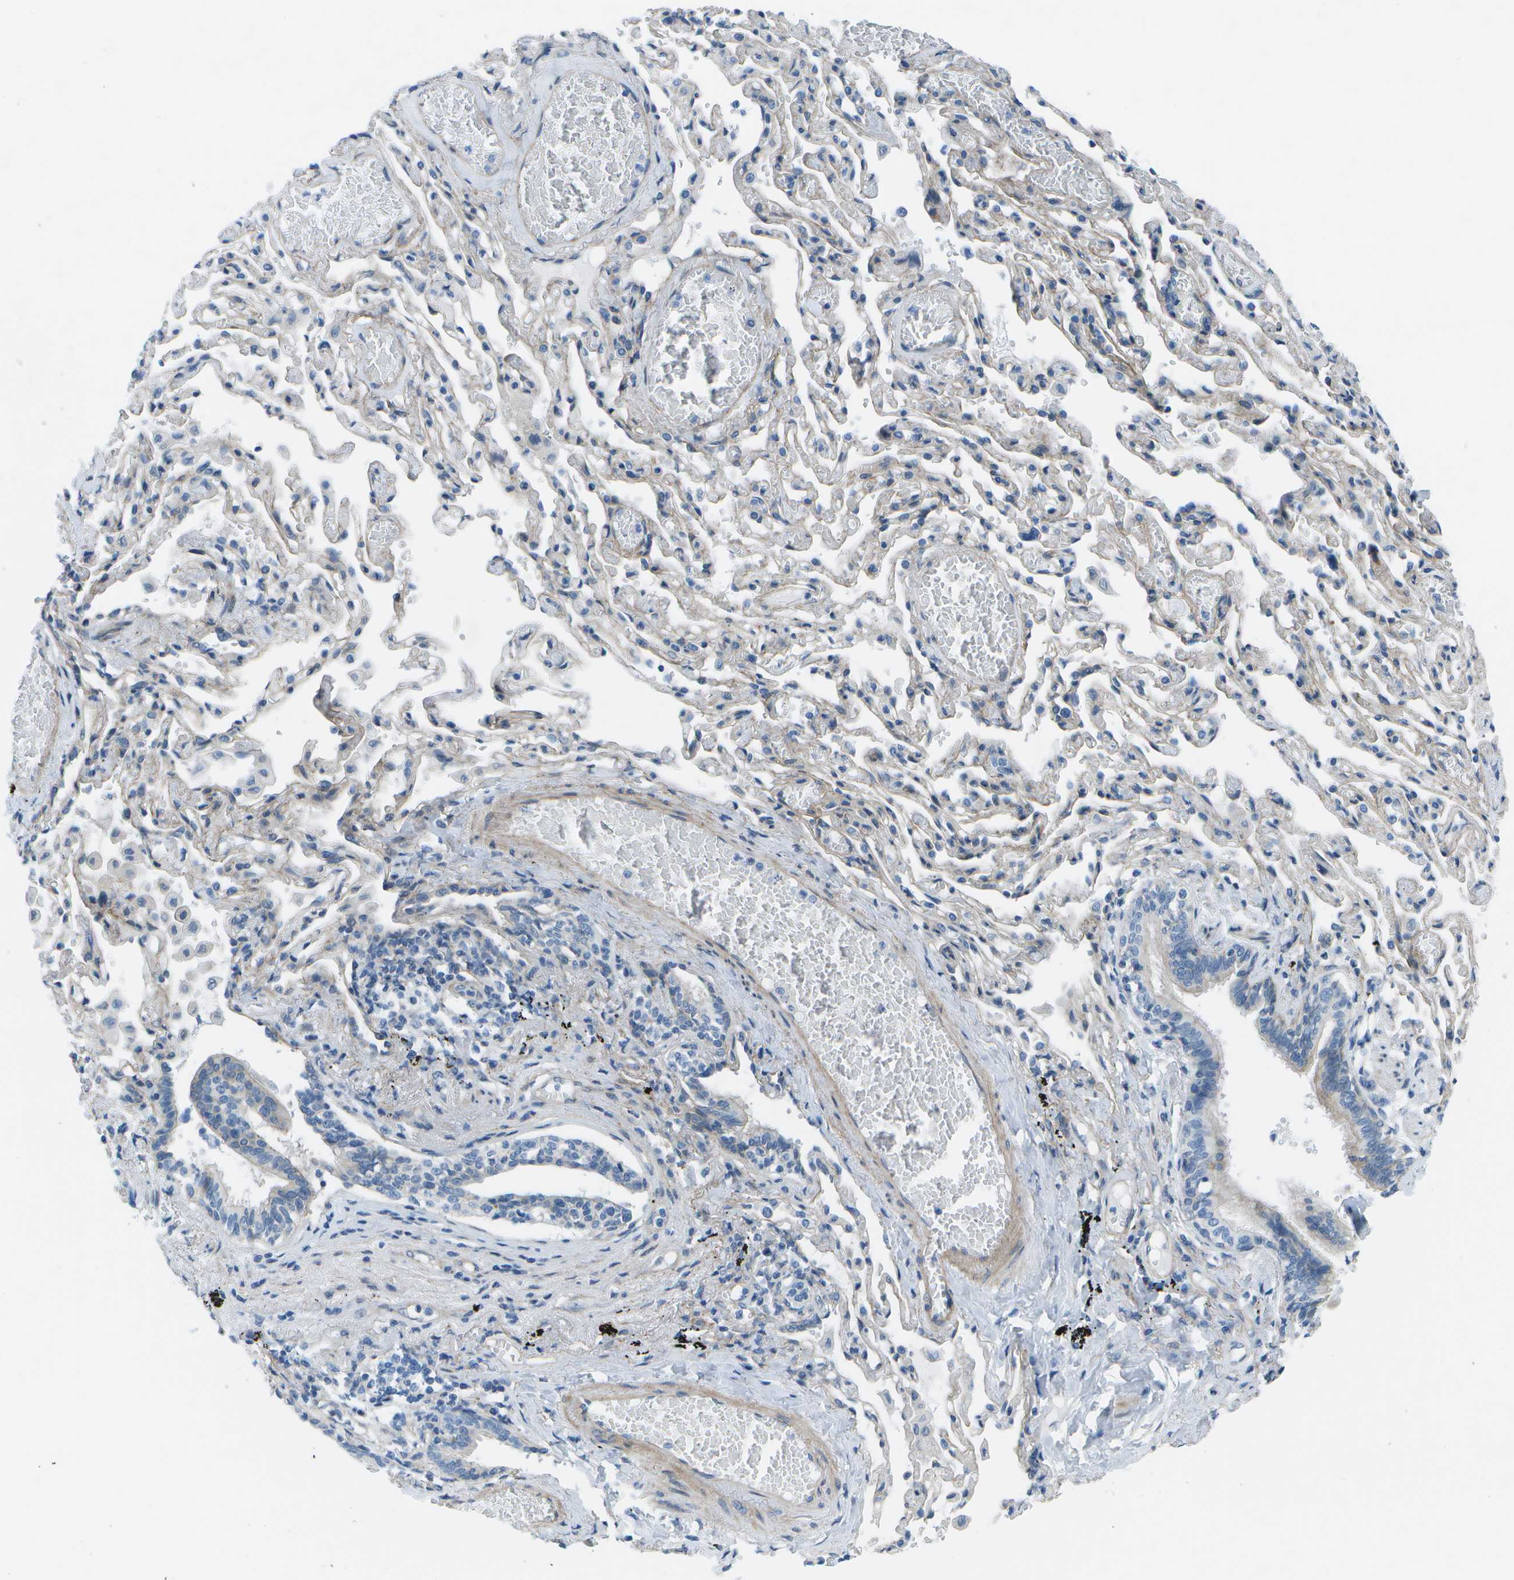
{"staining": {"intensity": "moderate", "quantity": "<25%", "location": "cytoplasmic/membranous"}, "tissue": "bronchus", "cell_type": "Respiratory epithelial cells", "image_type": "normal", "snomed": [{"axis": "morphology", "description": "Normal tissue, NOS"}, {"axis": "morphology", "description": "Inflammation, NOS"}, {"axis": "topography", "description": "Cartilage tissue"}, {"axis": "topography", "description": "Lung"}], "caption": "Moderate cytoplasmic/membranous protein expression is appreciated in about <25% of respiratory epithelial cells in bronchus. (DAB = brown stain, brightfield microscopy at high magnification).", "gene": "SORBS3", "patient": {"sex": "male", "age": 71}}